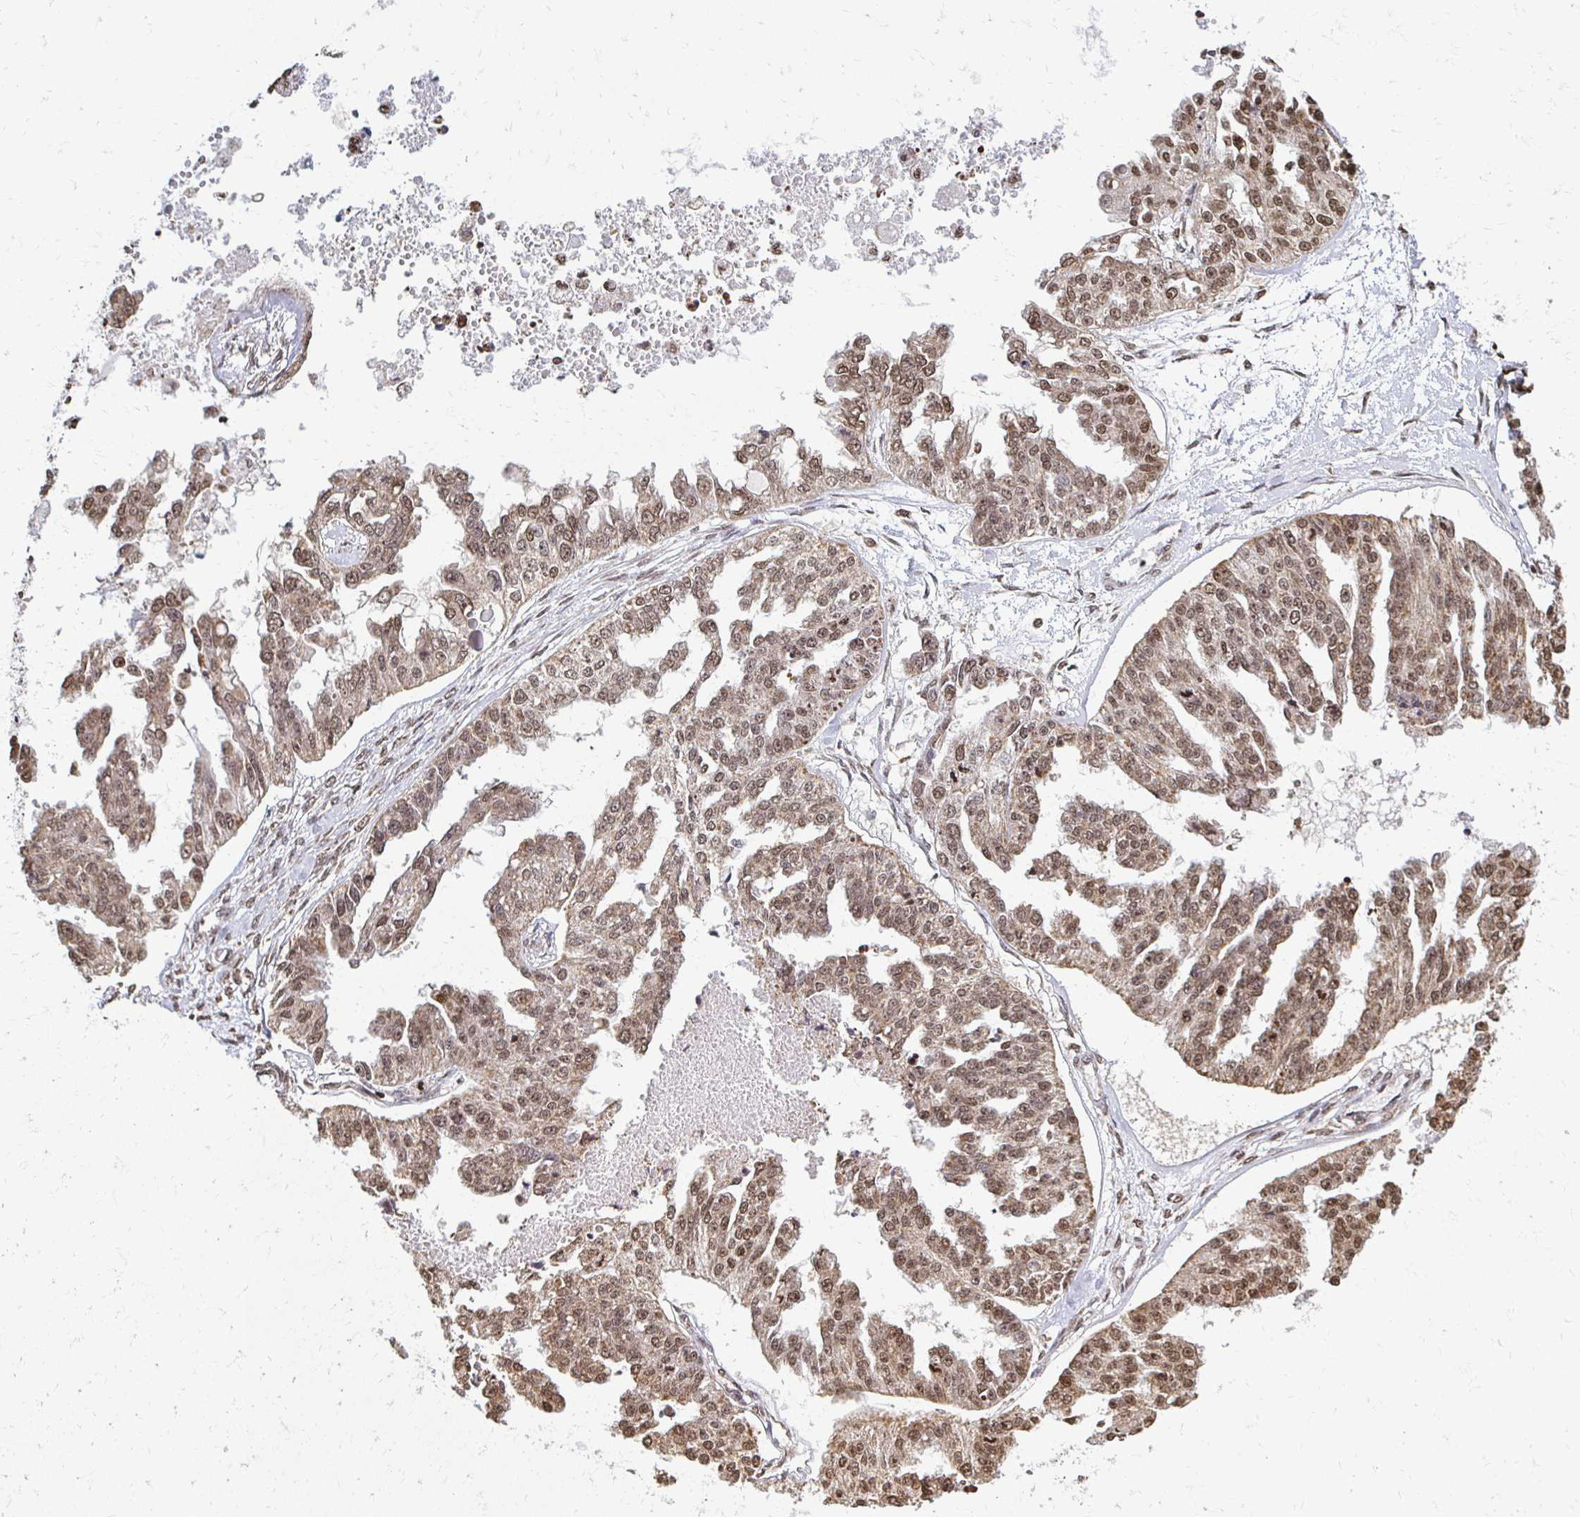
{"staining": {"intensity": "moderate", "quantity": ">75%", "location": "nuclear"}, "tissue": "ovarian cancer", "cell_type": "Tumor cells", "image_type": "cancer", "snomed": [{"axis": "morphology", "description": "Cystadenocarcinoma, serous, NOS"}, {"axis": "topography", "description": "Ovary"}], "caption": "Ovarian cancer stained with IHC exhibits moderate nuclear expression in about >75% of tumor cells. Using DAB (3,3'-diaminobenzidine) (brown) and hematoxylin (blue) stains, captured at high magnification using brightfield microscopy.", "gene": "HOXA9", "patient": {"sex": "female", "age": 58}}